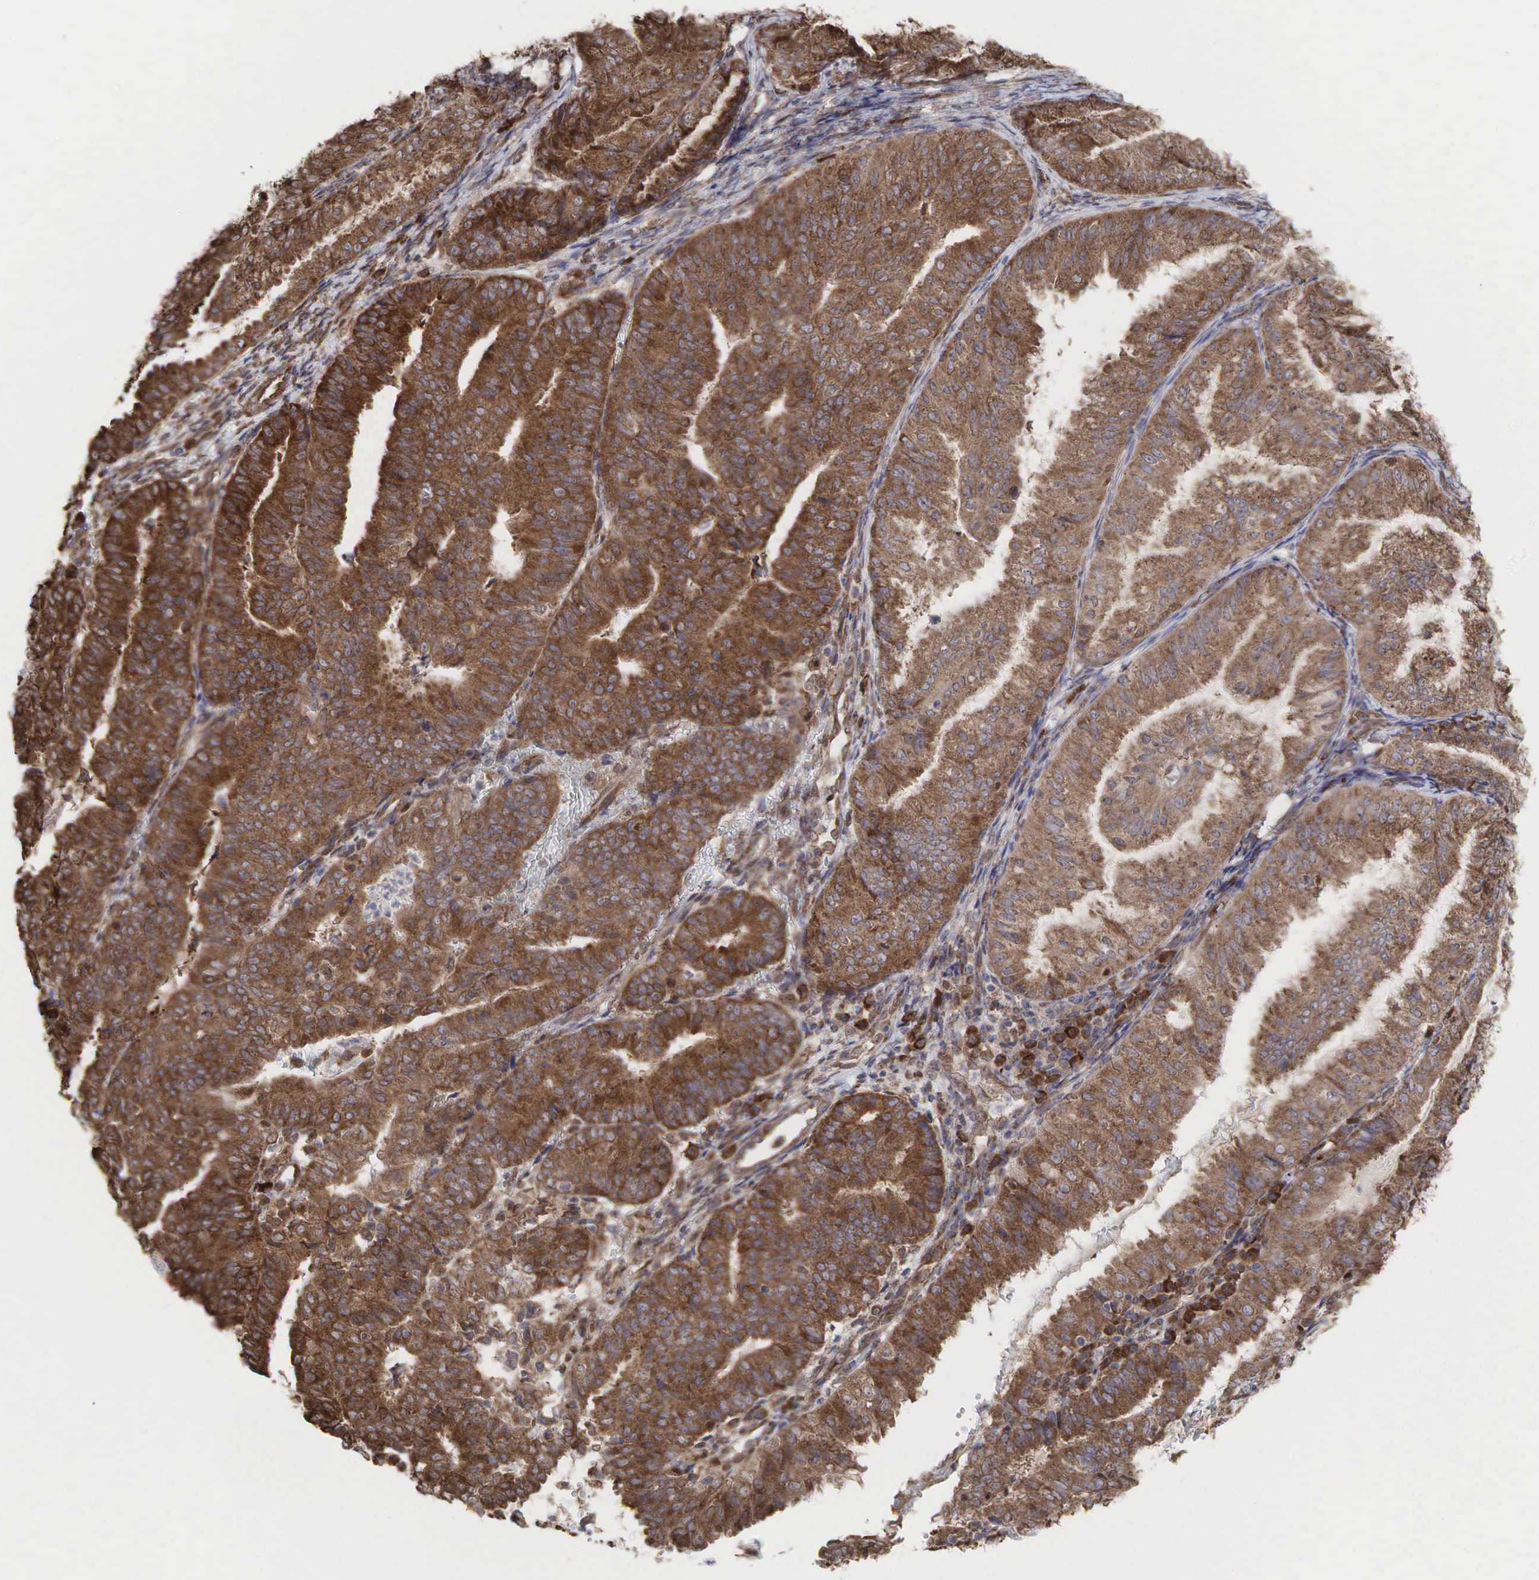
{"staining": {"intensity": "moderate", "quantity": ">75%", "location": "cytoplasmic/membranous"}, "tissue": "endometrial cancer", "cell_type": "Tumor cells", "image_type": "cancer", "snomed": [{"axis": "morphology", "description": "Adenocarcinoma, NOS"}, {"axis": "topography", "description": "Endometrium"}], "caption": "Immunohistochemistry (IHC) photomicrograph of endometrial cancer stained for a protein (brown), which demonstrates medium levels of moderate cytoplasmic/membranous staining in about >75% of tumor cells.", "gene": "PABPC5", "patient": {"sex": "female", "age": 66}}